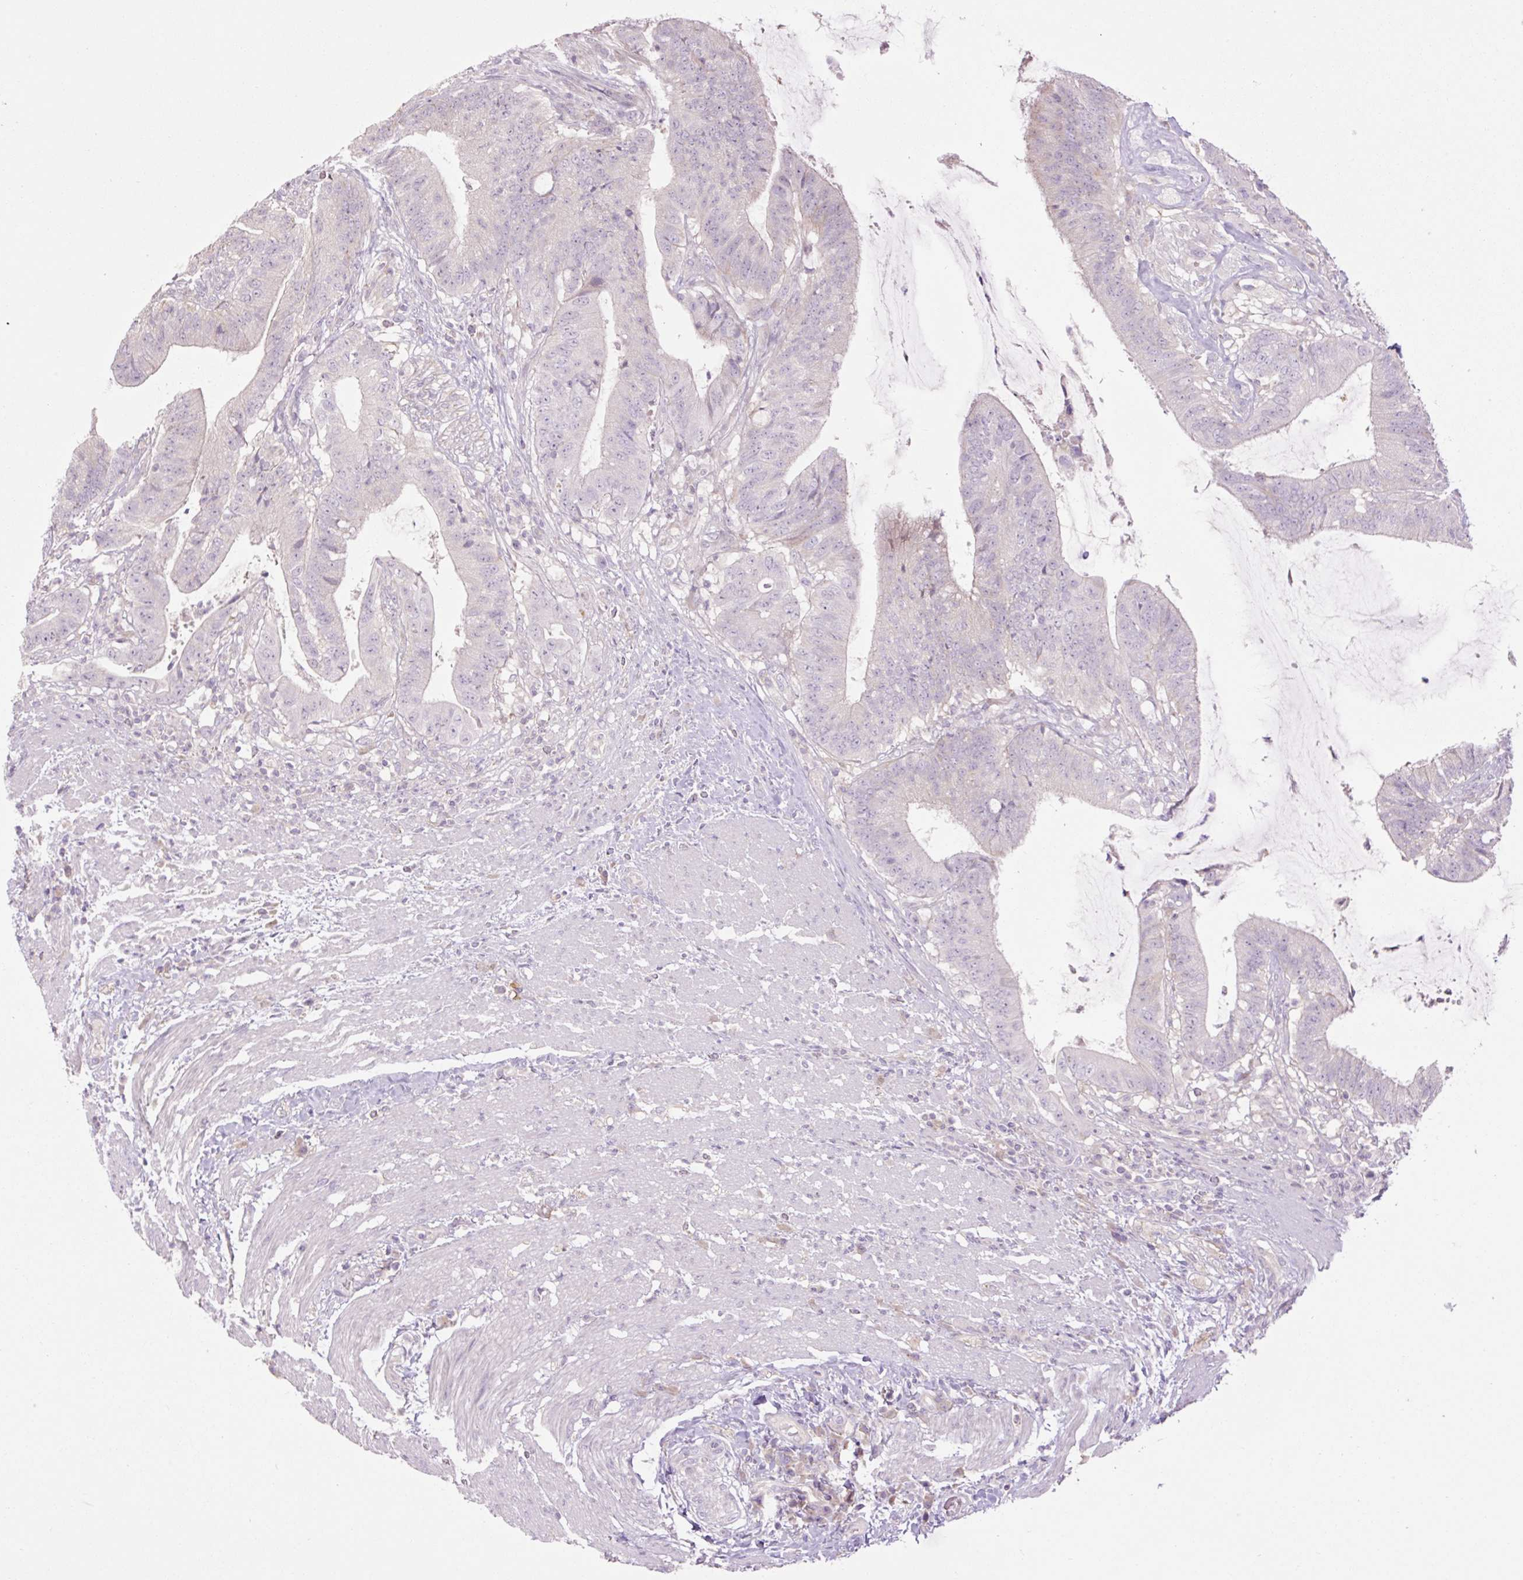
{"staining": {"intensity": "negative", "quantity": "none", "location": "none"}, "tissue": "colorectal cancer", "cell_type": "Tumor cells", "image_type": "cancer", "snomed": [{"axis": "morphology", "description": "Adenocarcinoma, NOS"}, {"axis": "topography", "description": "Colon"}], "caption": "High magnification brightfield microscopy of colorectal cancer stained with DAB (3,3'-diaminobenzidine) (brown) and counterstained with hematoxylin (blue): tumor cells show no significant positivity.", "gene": "GRID2", "patient": {"sex": "female", "age": 43}}